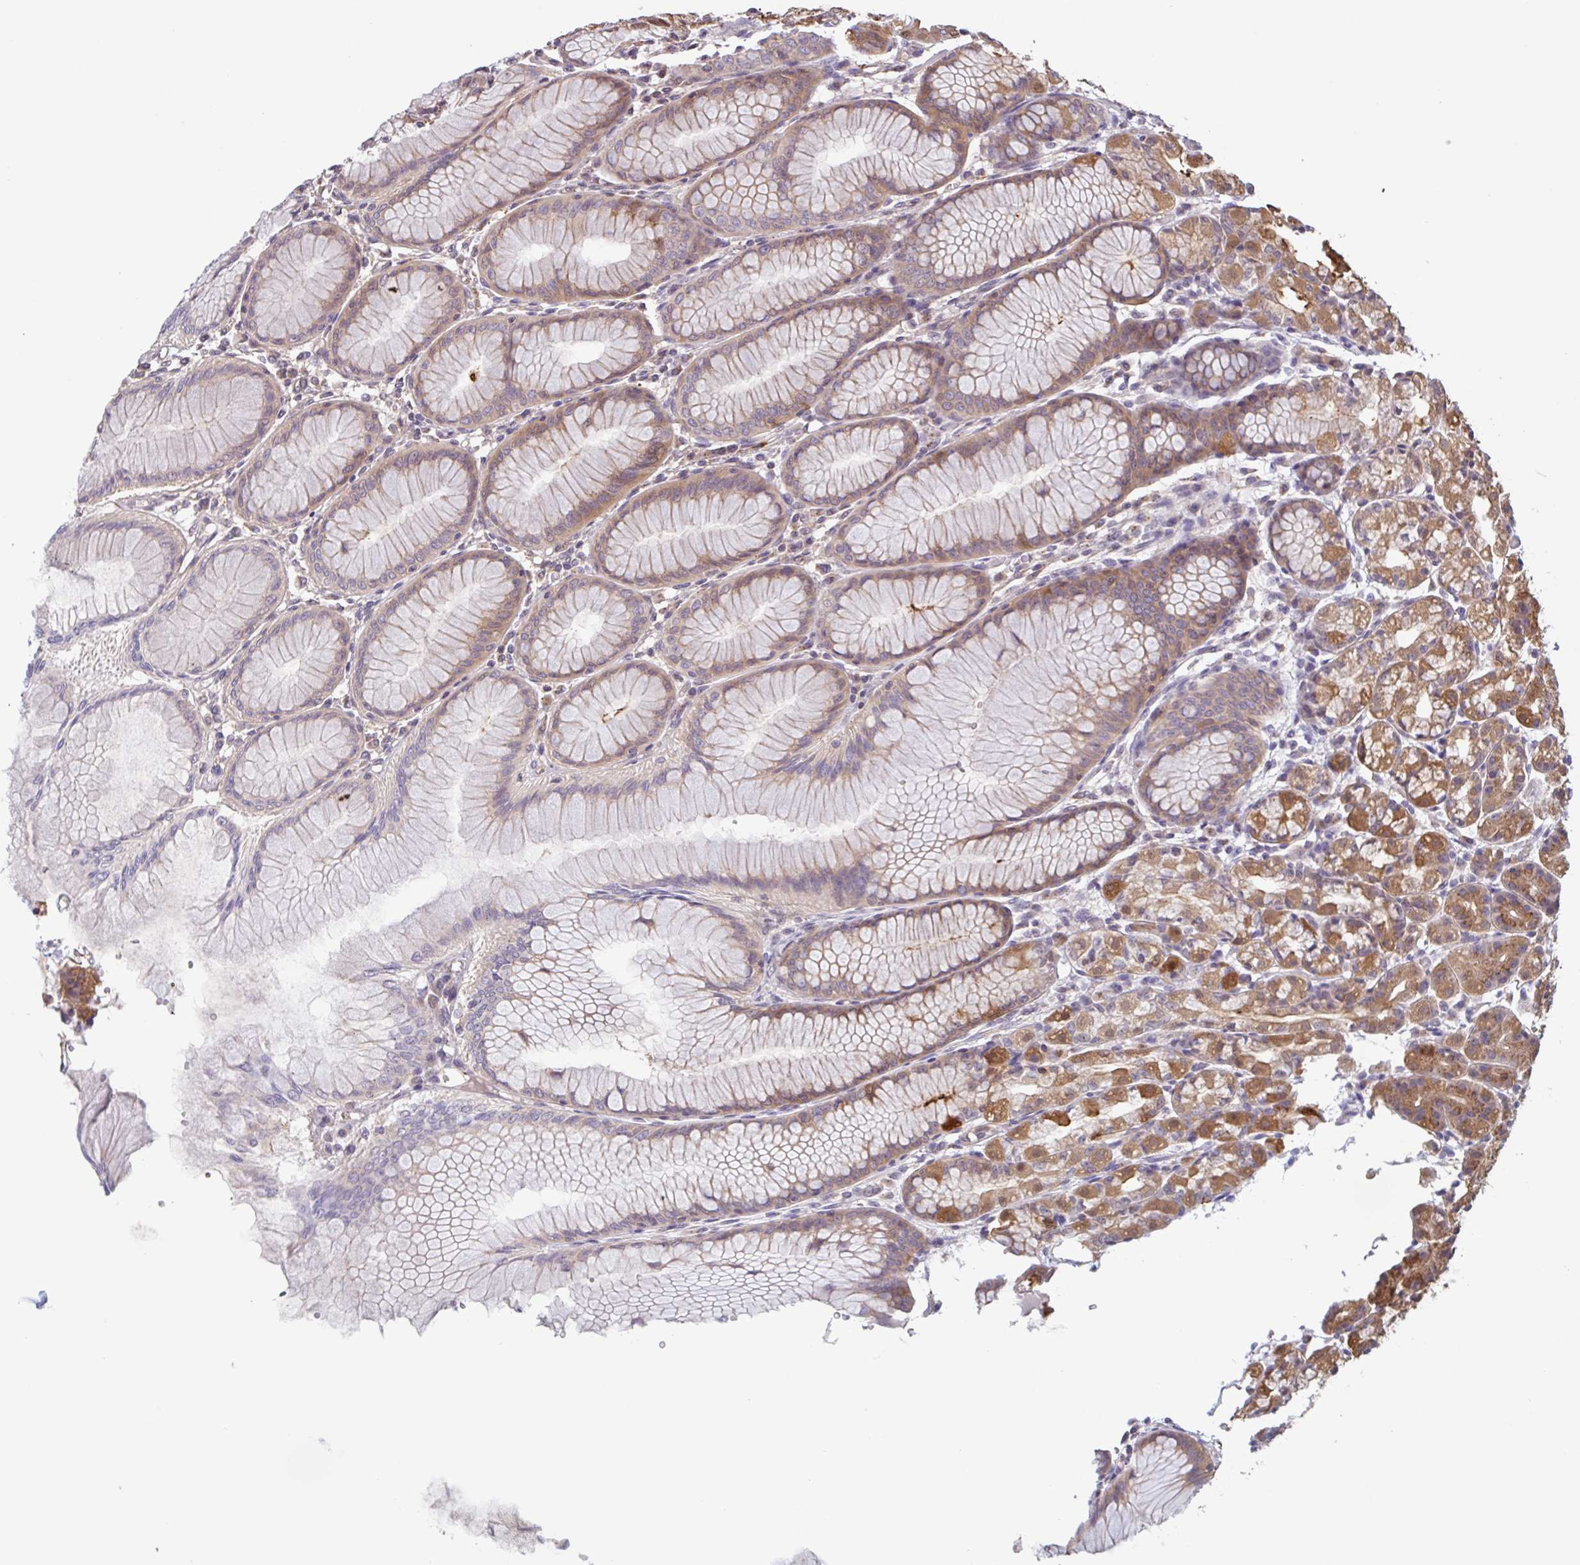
{"staining": {"intensity": "moderate", "quantity": ">75%", "location": "cytoplasmic/membranous"}, "tissue": "stomach", "cell_type": "Glandular cells", "image_type": "normal", "snomed": [{"axis": "morphology", "description": "Normal tissue, NOS"}, {"axis": "topography", "description": "Stomach"}], "caption": "Human stomach stained with a brown dye exhibits moderate cytoplasmic/membranous positive staining in about >75% of glandular cells.", "gene": "OTOP2", "patient": {"sex": "female", "age": 57}}